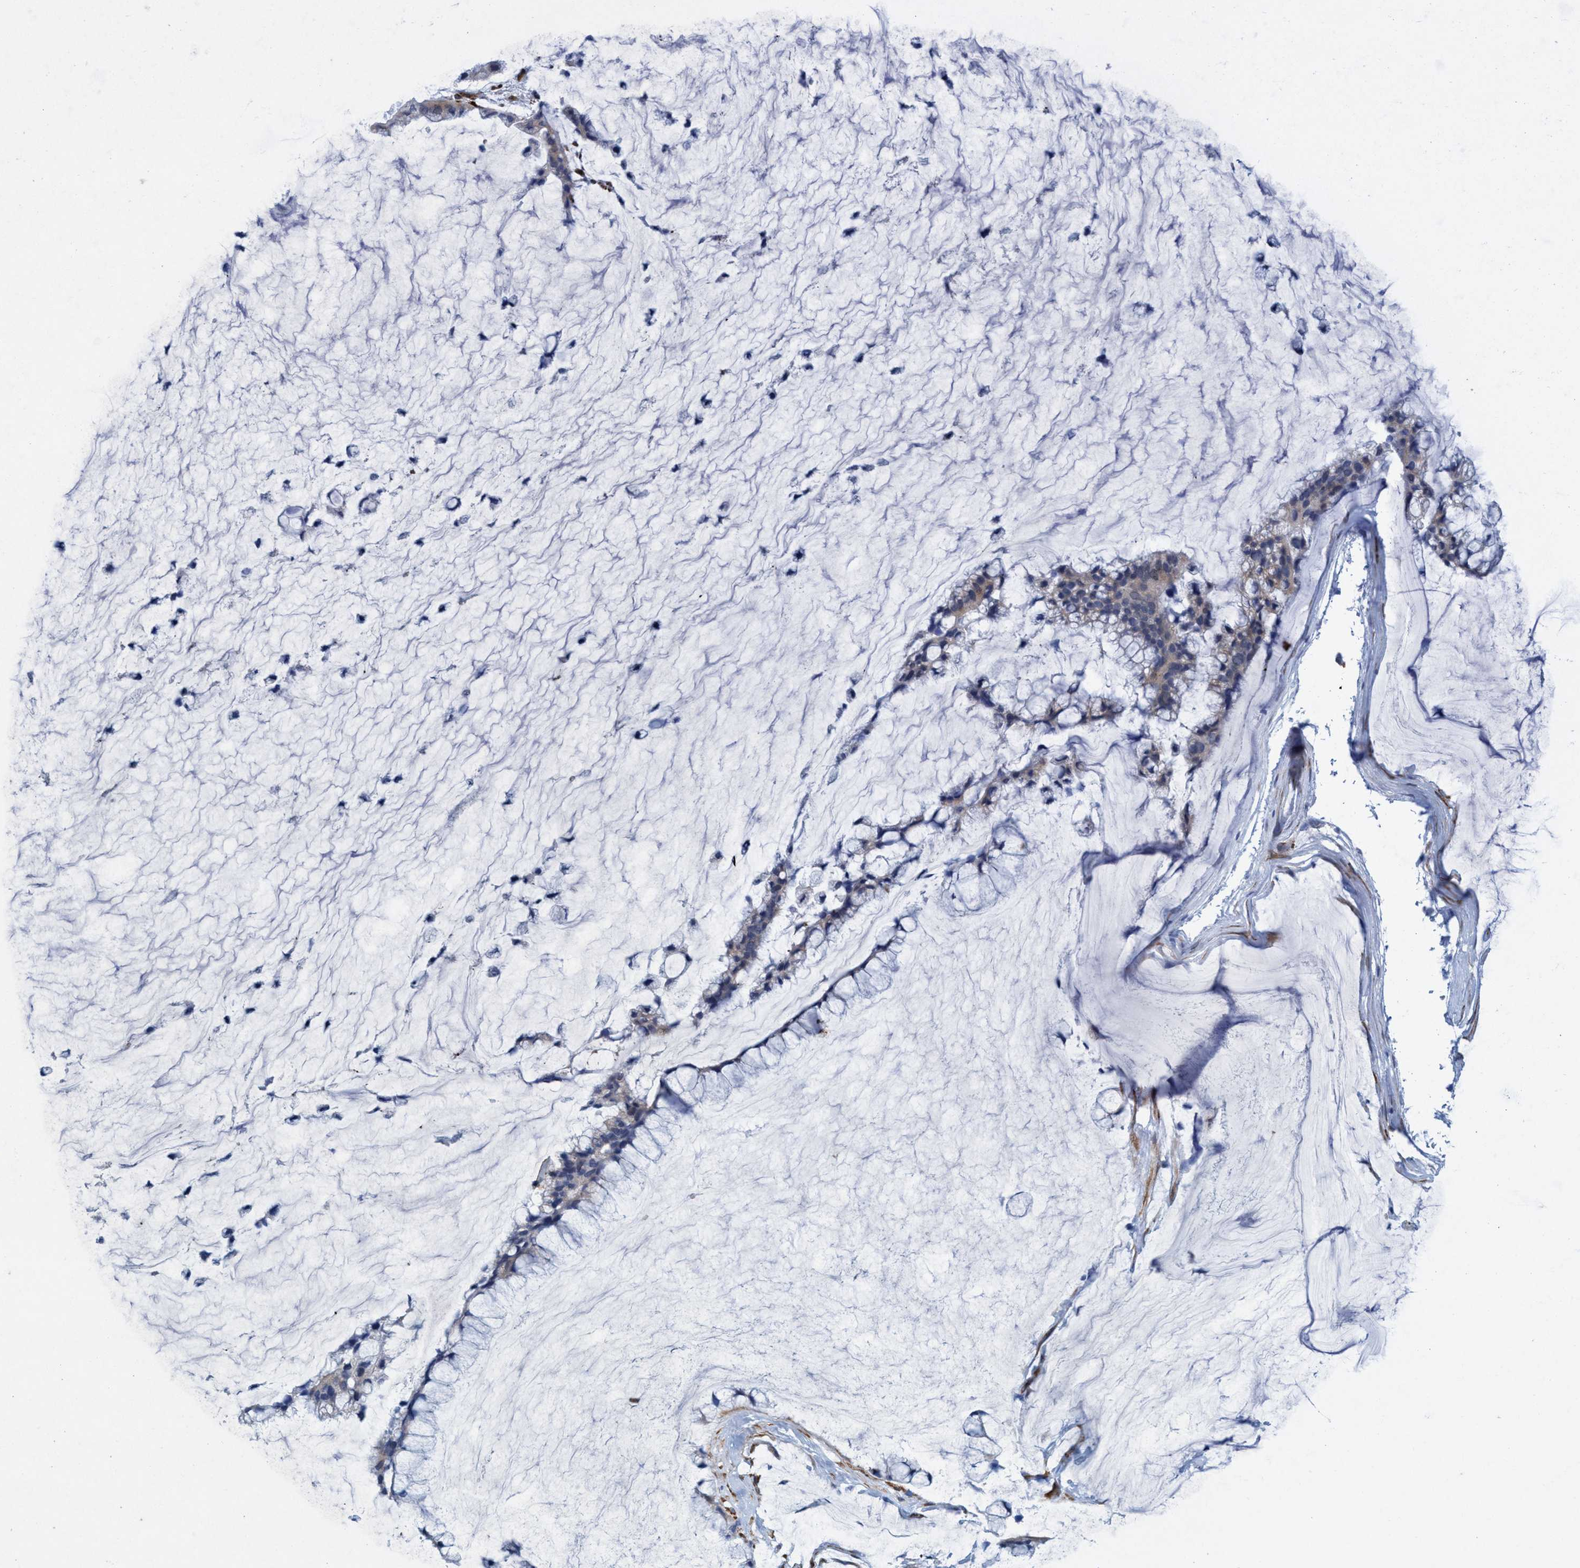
{"staining": {"intensity": "weak", "quantity": "<25%", "location": "cytoplasmic/membranous"}, "tissue": "ovarian cancer", "cell_type": "Tumor cells", "image_type": "cancer", "snomed": [{"axis": "morphology", "description": "Cystadenocarcinoma, mucinous, NOS"}, {"axis": "topography", "description": "Ovary"}], "caption": "IHC histopathology image of human ovarian cancer stained for a protein (brown), which demonstrates no staining in tumor cells.", "gene": "SLC43A2", "patient": {"sex": "female", "age": 39}}